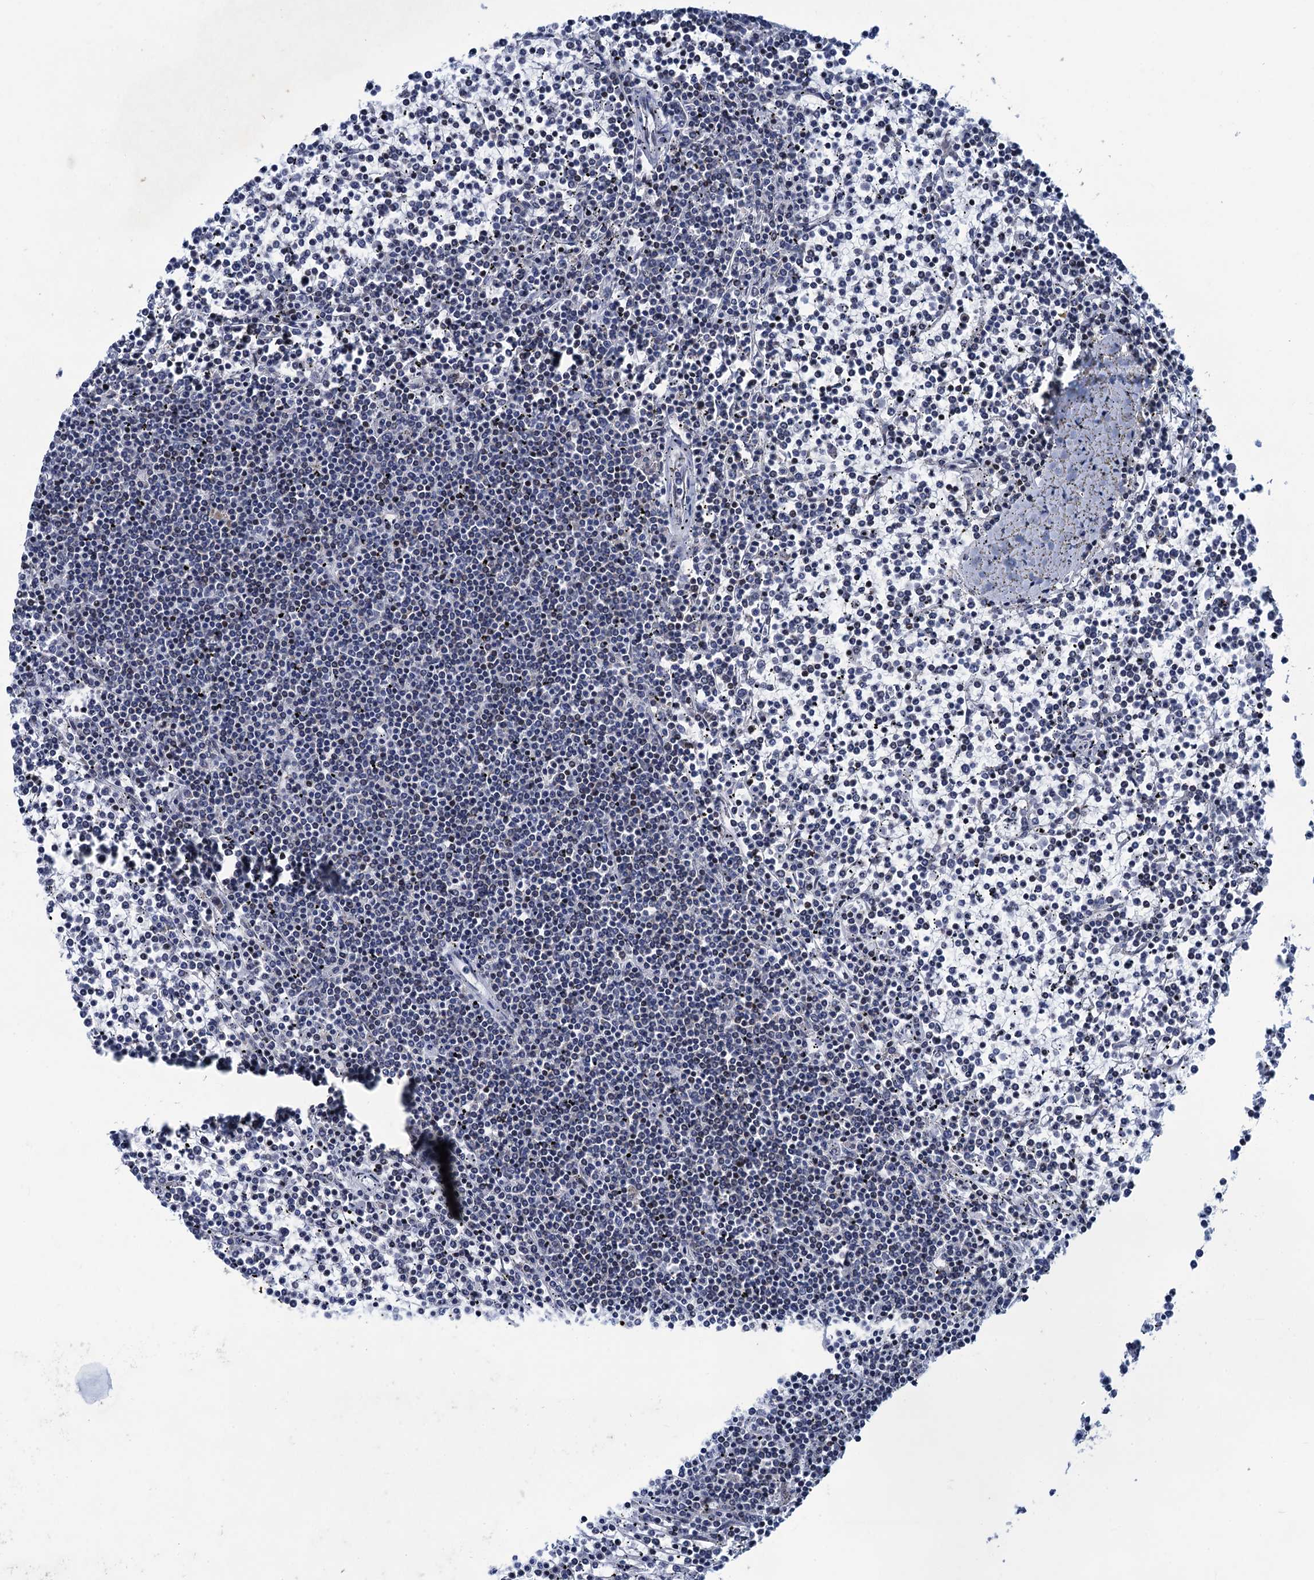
{"staining": {"intensity": "negative", "quantity": "none", "location": "none"}, "tissue": "lymphoma", "cell_type": "Tumor cells", "image_type": "cancer", "snomed": [{"axis": "morphology", "description": "Malignant lymphoma, non-Hodgkin's type, Low grade"}, {"axis": "topography", "description": "Spleen"}], "caption": "A micrograph of human lymphoma is negative for staining in tumor cells.", "gene": "ESYT3", "patient": {"sex": "female", "age": 19}}